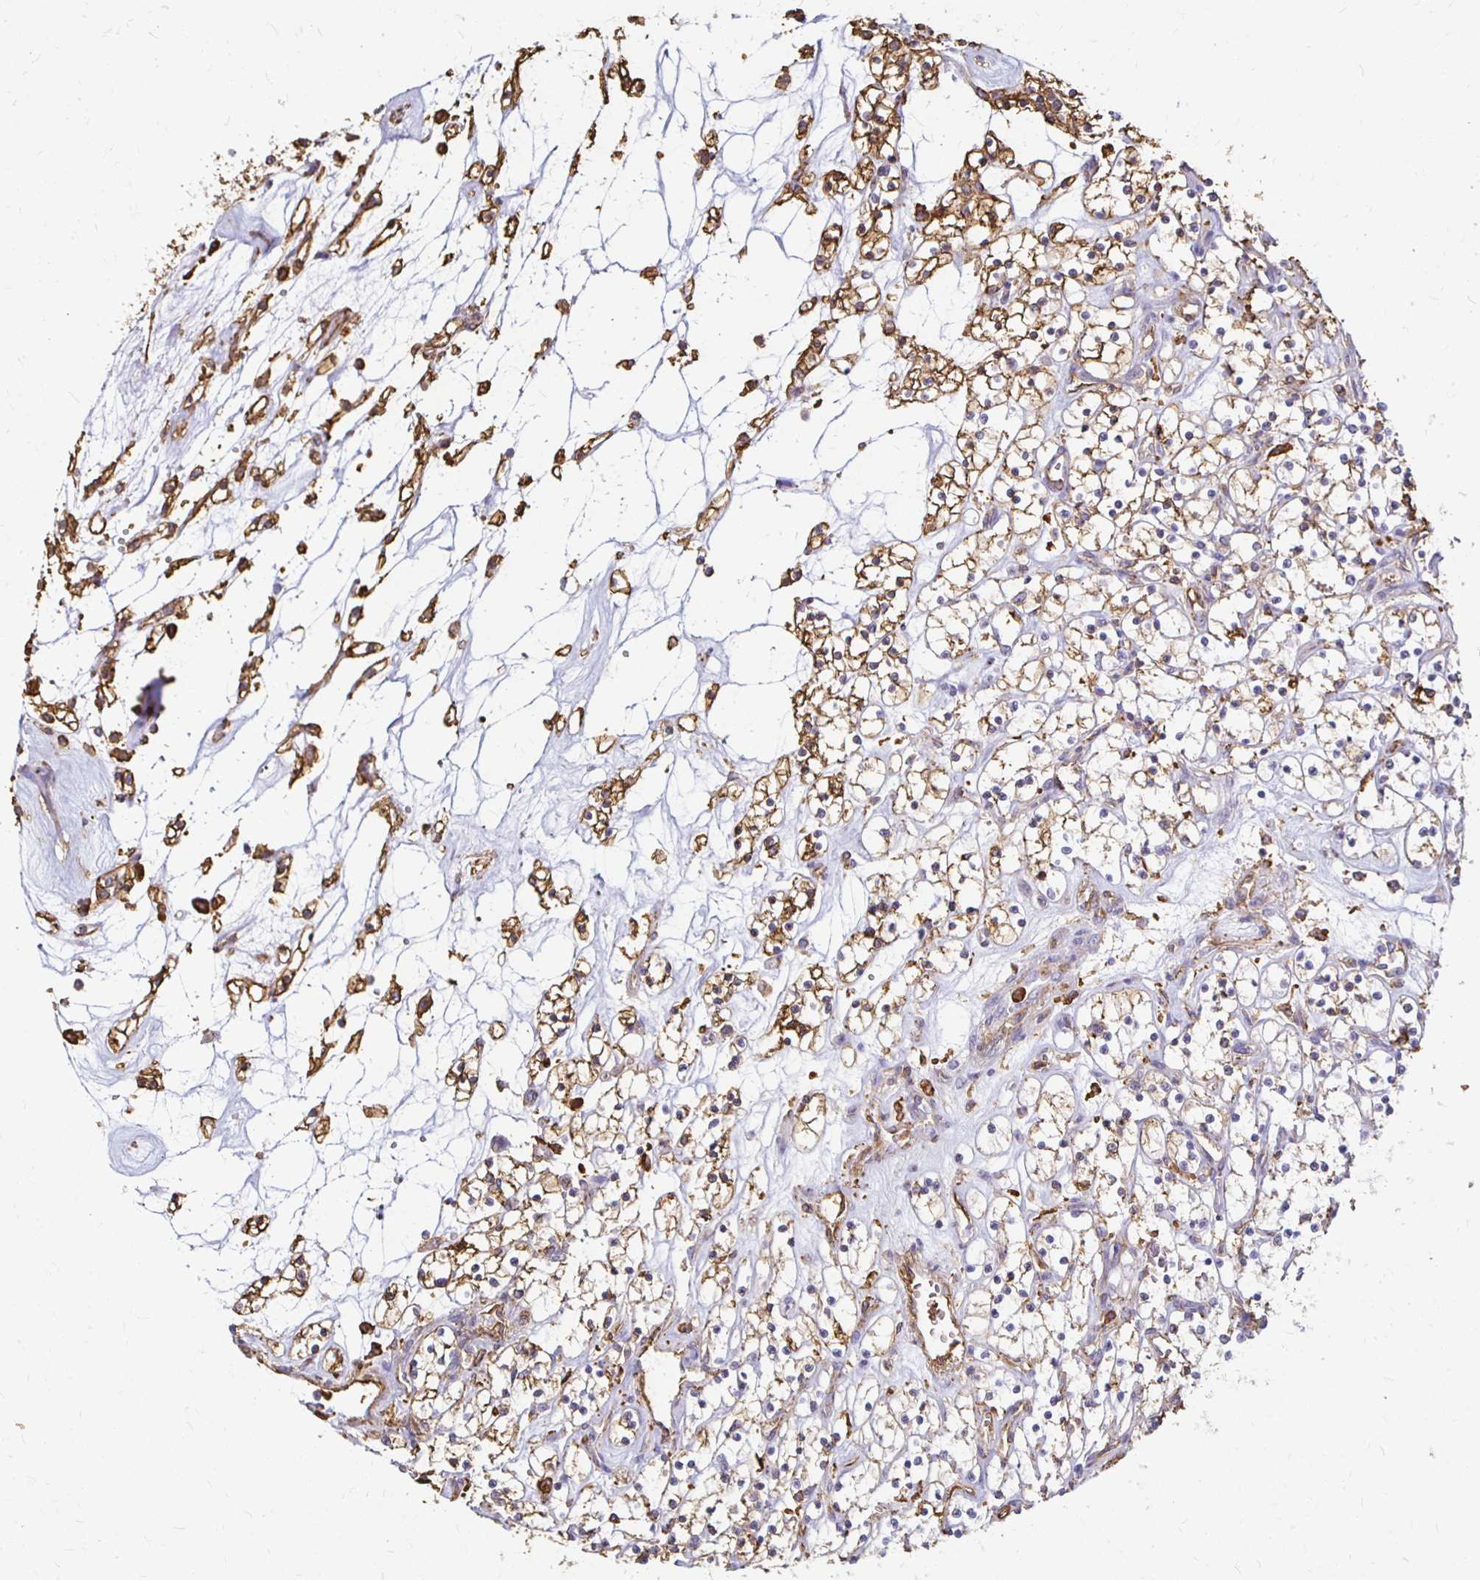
{"staining": {"intensity": "moderate", "quantity": "<25%", "location": "cytoplasmic/membranous"}, "tissue": "renal cancer", "cell_type": "Tumor cells", "image_type": "cancer", "snomed": [{"axis": "morphology", "description": "Adenocarcinoma, NOS"}, {"axis": "topography", "description": "Kidney"}], "caption": "A micrograph of renal adenocarcinoma stained for a protein demonstrates moderate cytoplasmic/membranous brown staining in tumor cells.", "gene": "TAS1R3", "patient": {"sex": "female", "age": 69}}